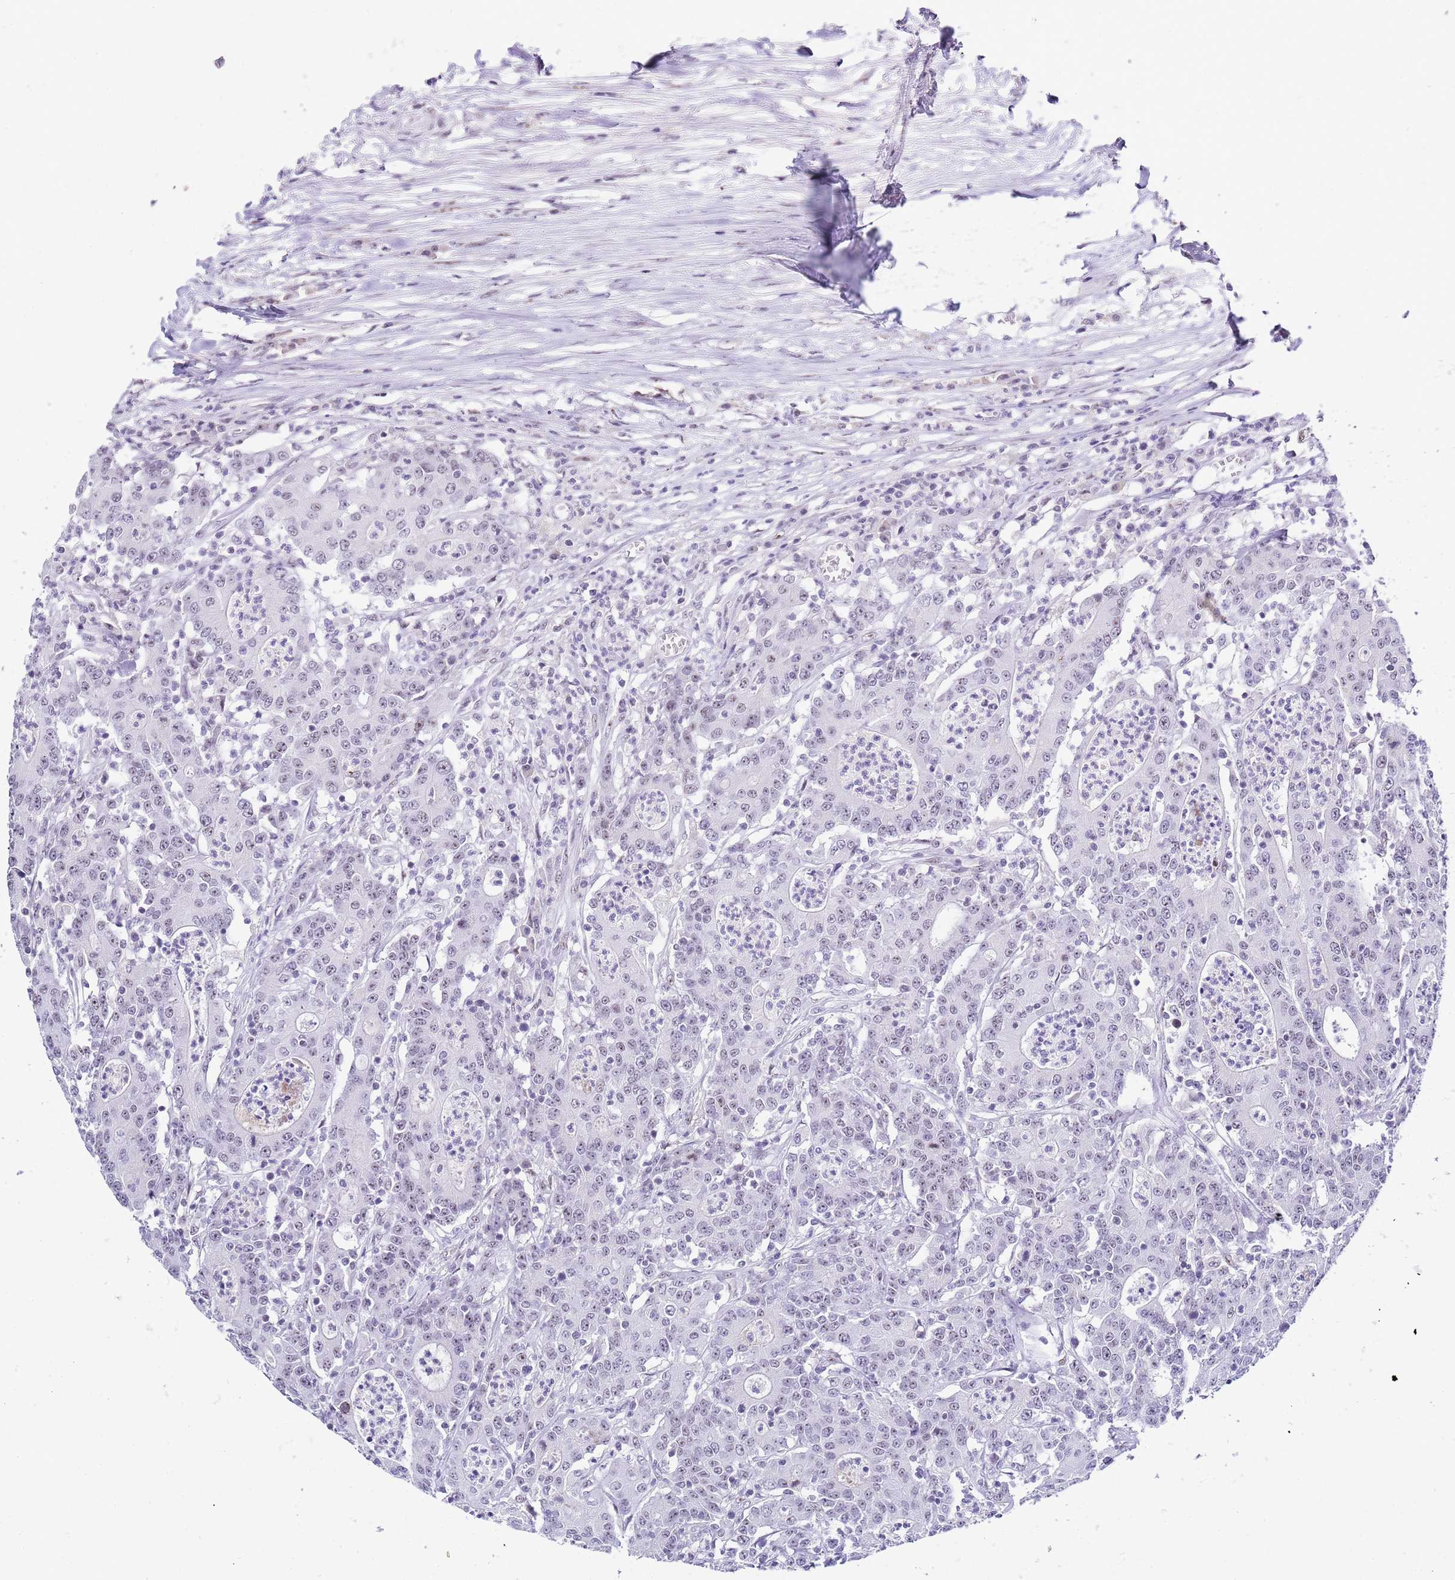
{"staining": {"intensity": "weak", "quantity": "<25%", "location": "nuclear"}, "tissue": "colorectal cancer", "cell_type": "Tumor cells", "image_type": "cancer", "snomed": [{"axis": "morphology", "description": "Adenocarcinoma, NOS"}, {"axis": "topography", "description": "Colon"}], "caption": "Immunohistochemical staining of colorectal cancer exhibits no significant positivity in tumor cells.", "gene": "NOP56", "patient": {"sex": "male", "age": 83}}